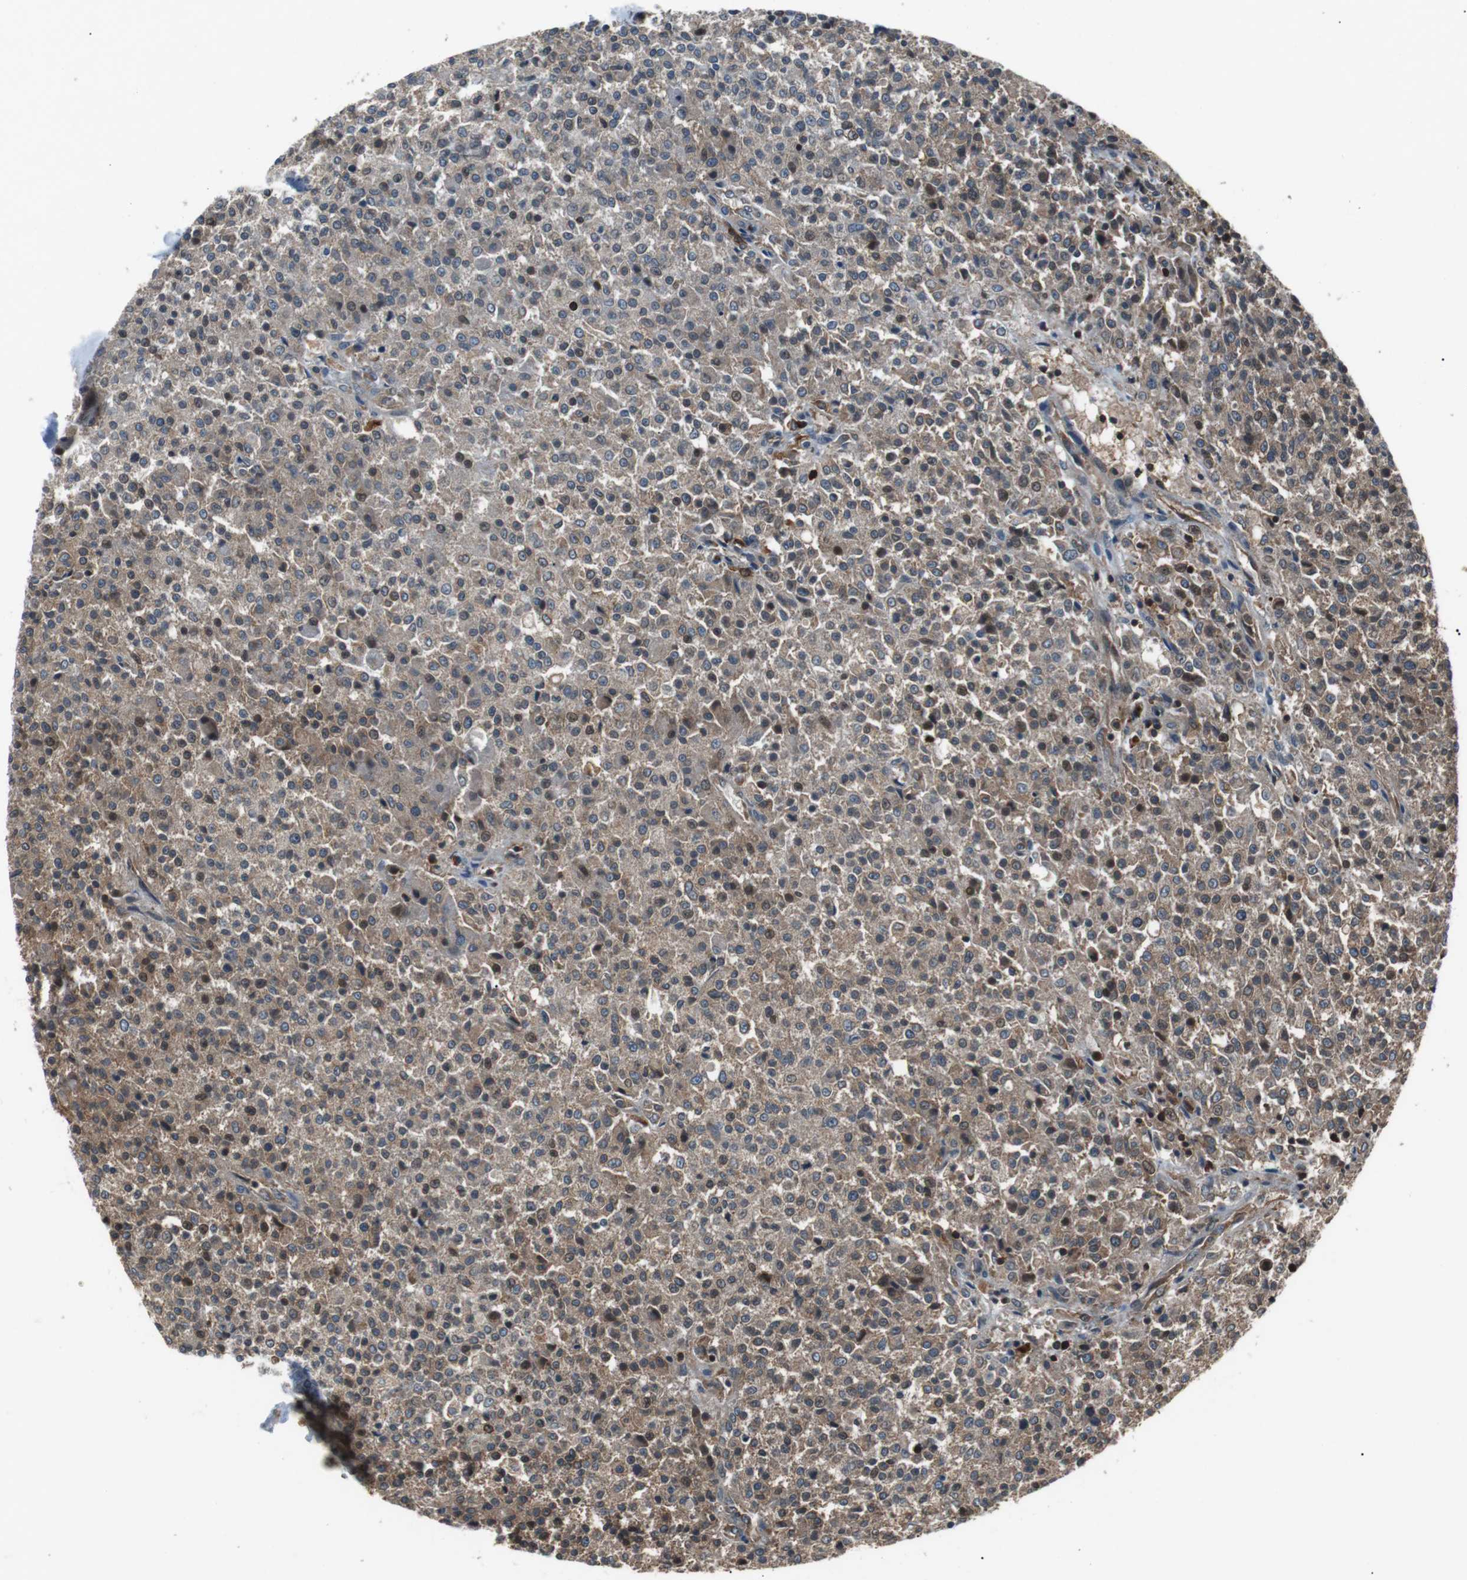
{"staining": {"intensity": "weak", "quantity": ">75%", "location": "cytoplasmic/membranous"}, "tissue": "testis cancer", "cell_type": "Tumor cells", "image_type": "cancer", "snomed": [{"axis": "morphology", "description": "Seminoma, NOS"}, {"axis": "topography", "description": "Testis"}], "caption": "Protein staining by immunohistochemistry (IHC) exhibits weak cytoplasmic/membranous expression in about >75% of tumor cells in testis seminoma. The protein is stained brown, and the nuclei are stained in blue (DAB IHC with brightfield microscopy, high magnification).", "gene": "GPR161", "patient": {"sex": "male", "age": 59}}